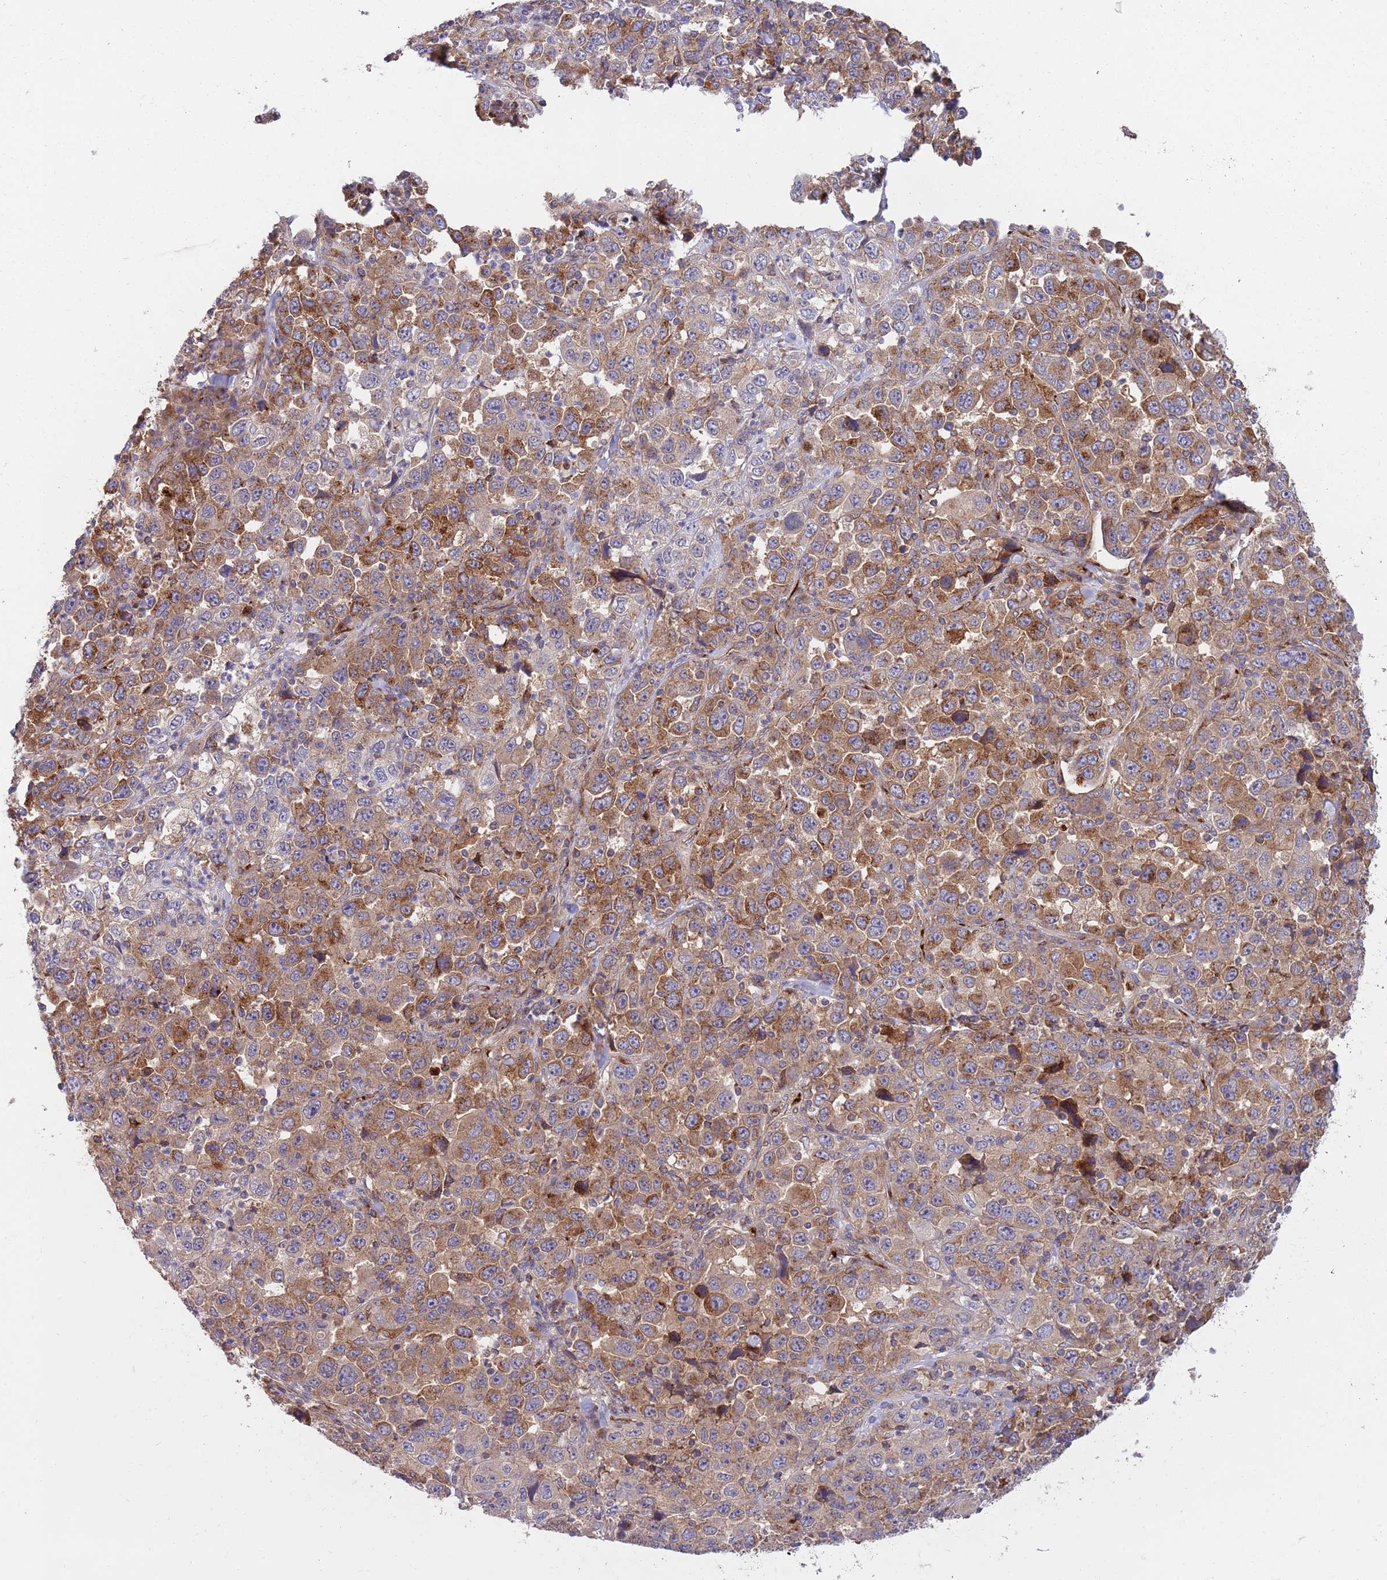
{"staining": {"intensity": "moderate", "quantity": ">75%", "location": "cytoplasmic/membranous"}, "tissue": "stomach cancer", "cell_type": "Tumor cells", "image_type": "cancer", "snomed": [{"axis": "morphology", "description": "Normal tissue, NOS"}, {"axis": "morphology", "description": "Adenocarcinoma, NOS"}, {"axis": "topography", "description": "Stomach, upper"}, {"axis": "topography", "description": "Stomach"}], "caption": "Human stomach adenocarcinoma stained for a protein (brown) shows moderate cytoplasmic/membranous positive staining in about >75% of tumor cells.", "gene": "BTBD7", "patient": {"sex": "male", "age": 59}}